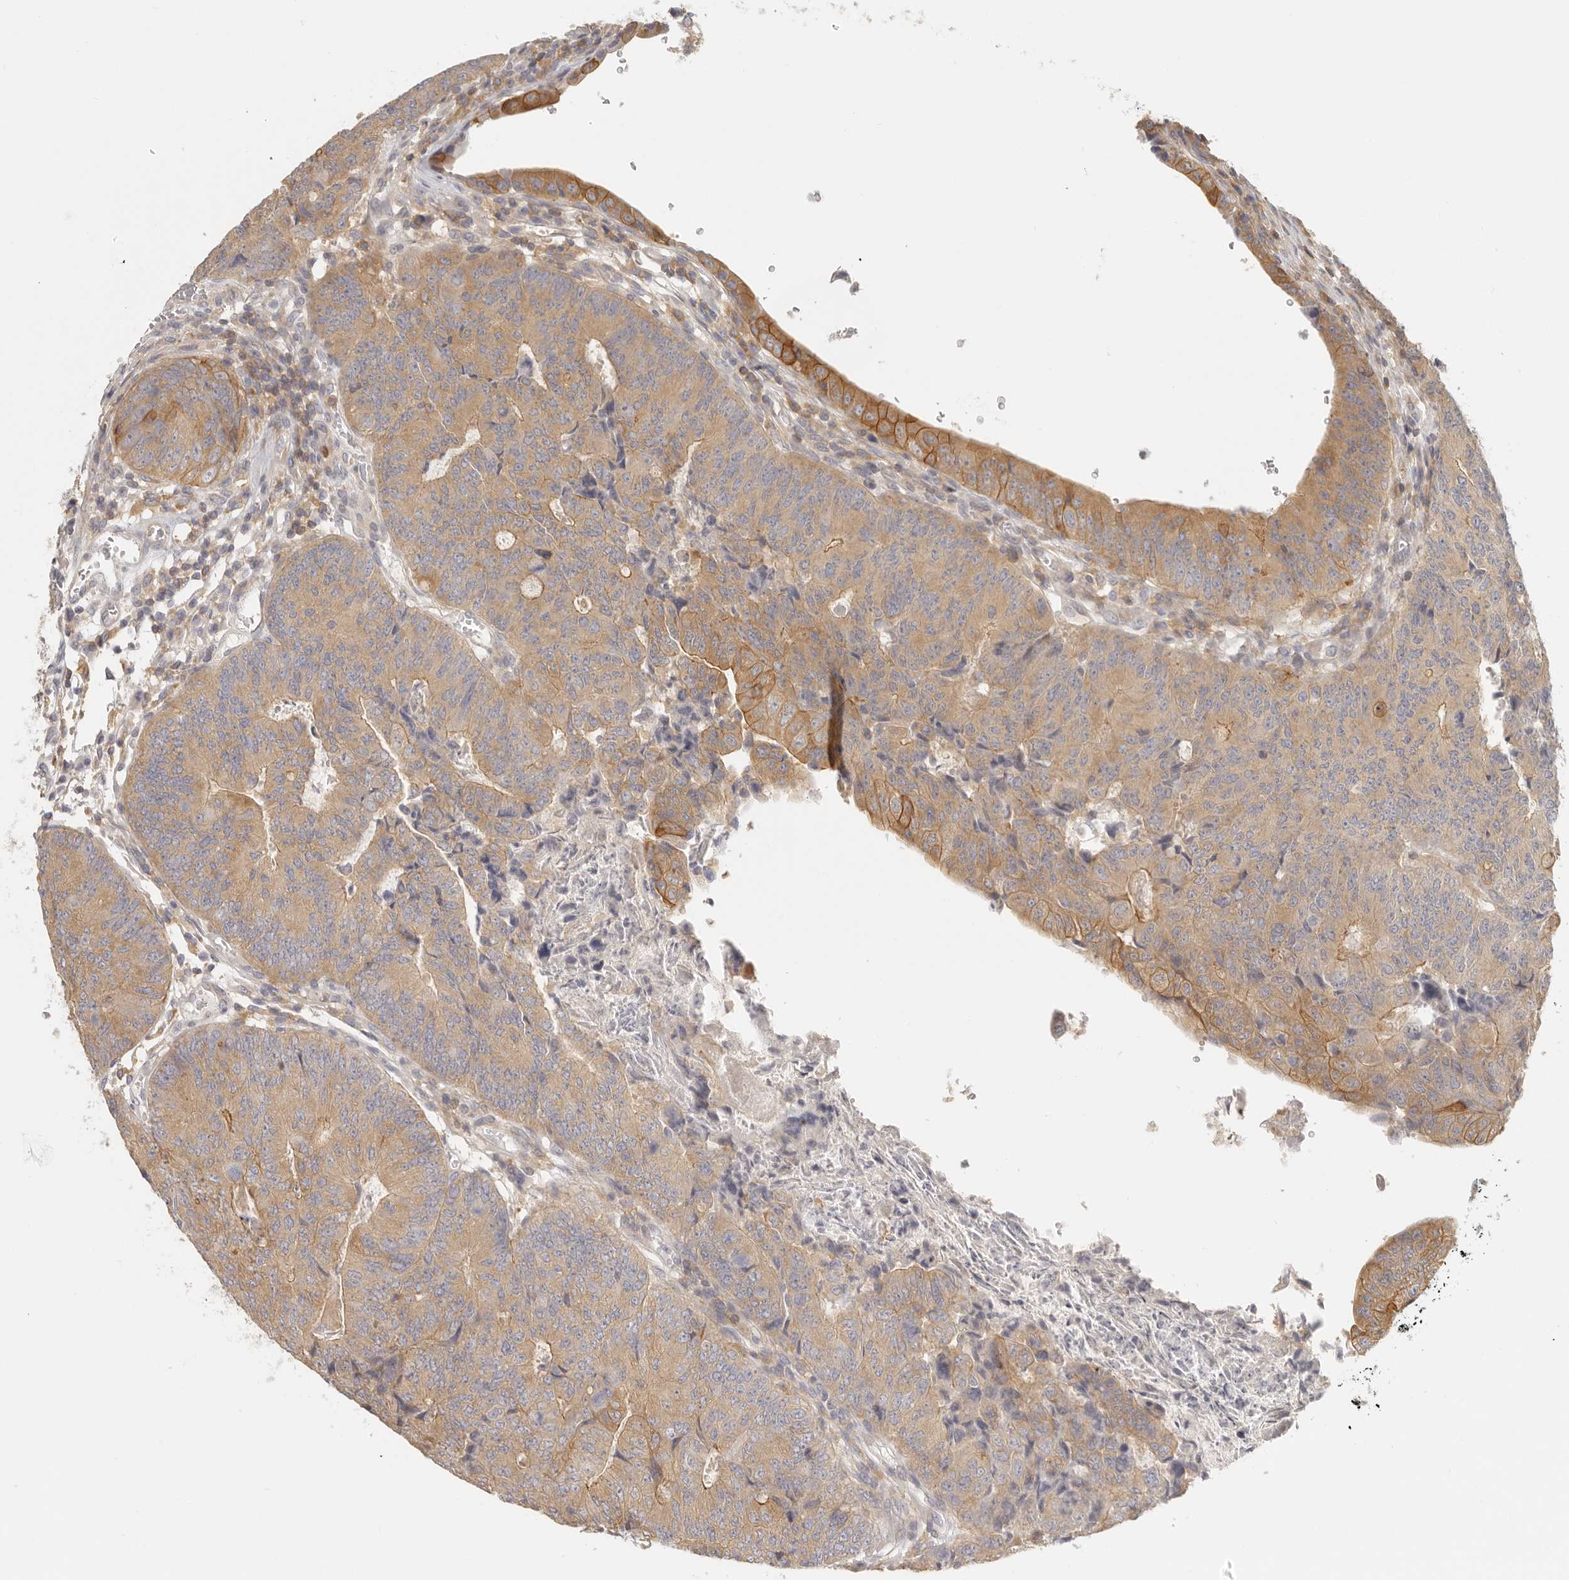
{"staining": {"intensity": "moderate", "quantity": ">75%", "location": "cytoplasmic/membranous"}, "tissue": "colorectal cancer", "cell_type": "Tumor cells", "image_type": "cancer", "snomed": [{"axis": "morphology", "description": "Adenocarcinoma, NOS"}, {"axis": "topography", "description": "Colon"}], "caption": "Protein staining of colorectal cancer tissue shows moderate cytoplasmic/membranous staining in approximately >75% of tumor cells. (DAB (3,3'-diaminobenzidine) IHC with brightfield microscopy, high magnification).", "gene": "ANXA9", "patient": {"sex": "female", "age": 67}}